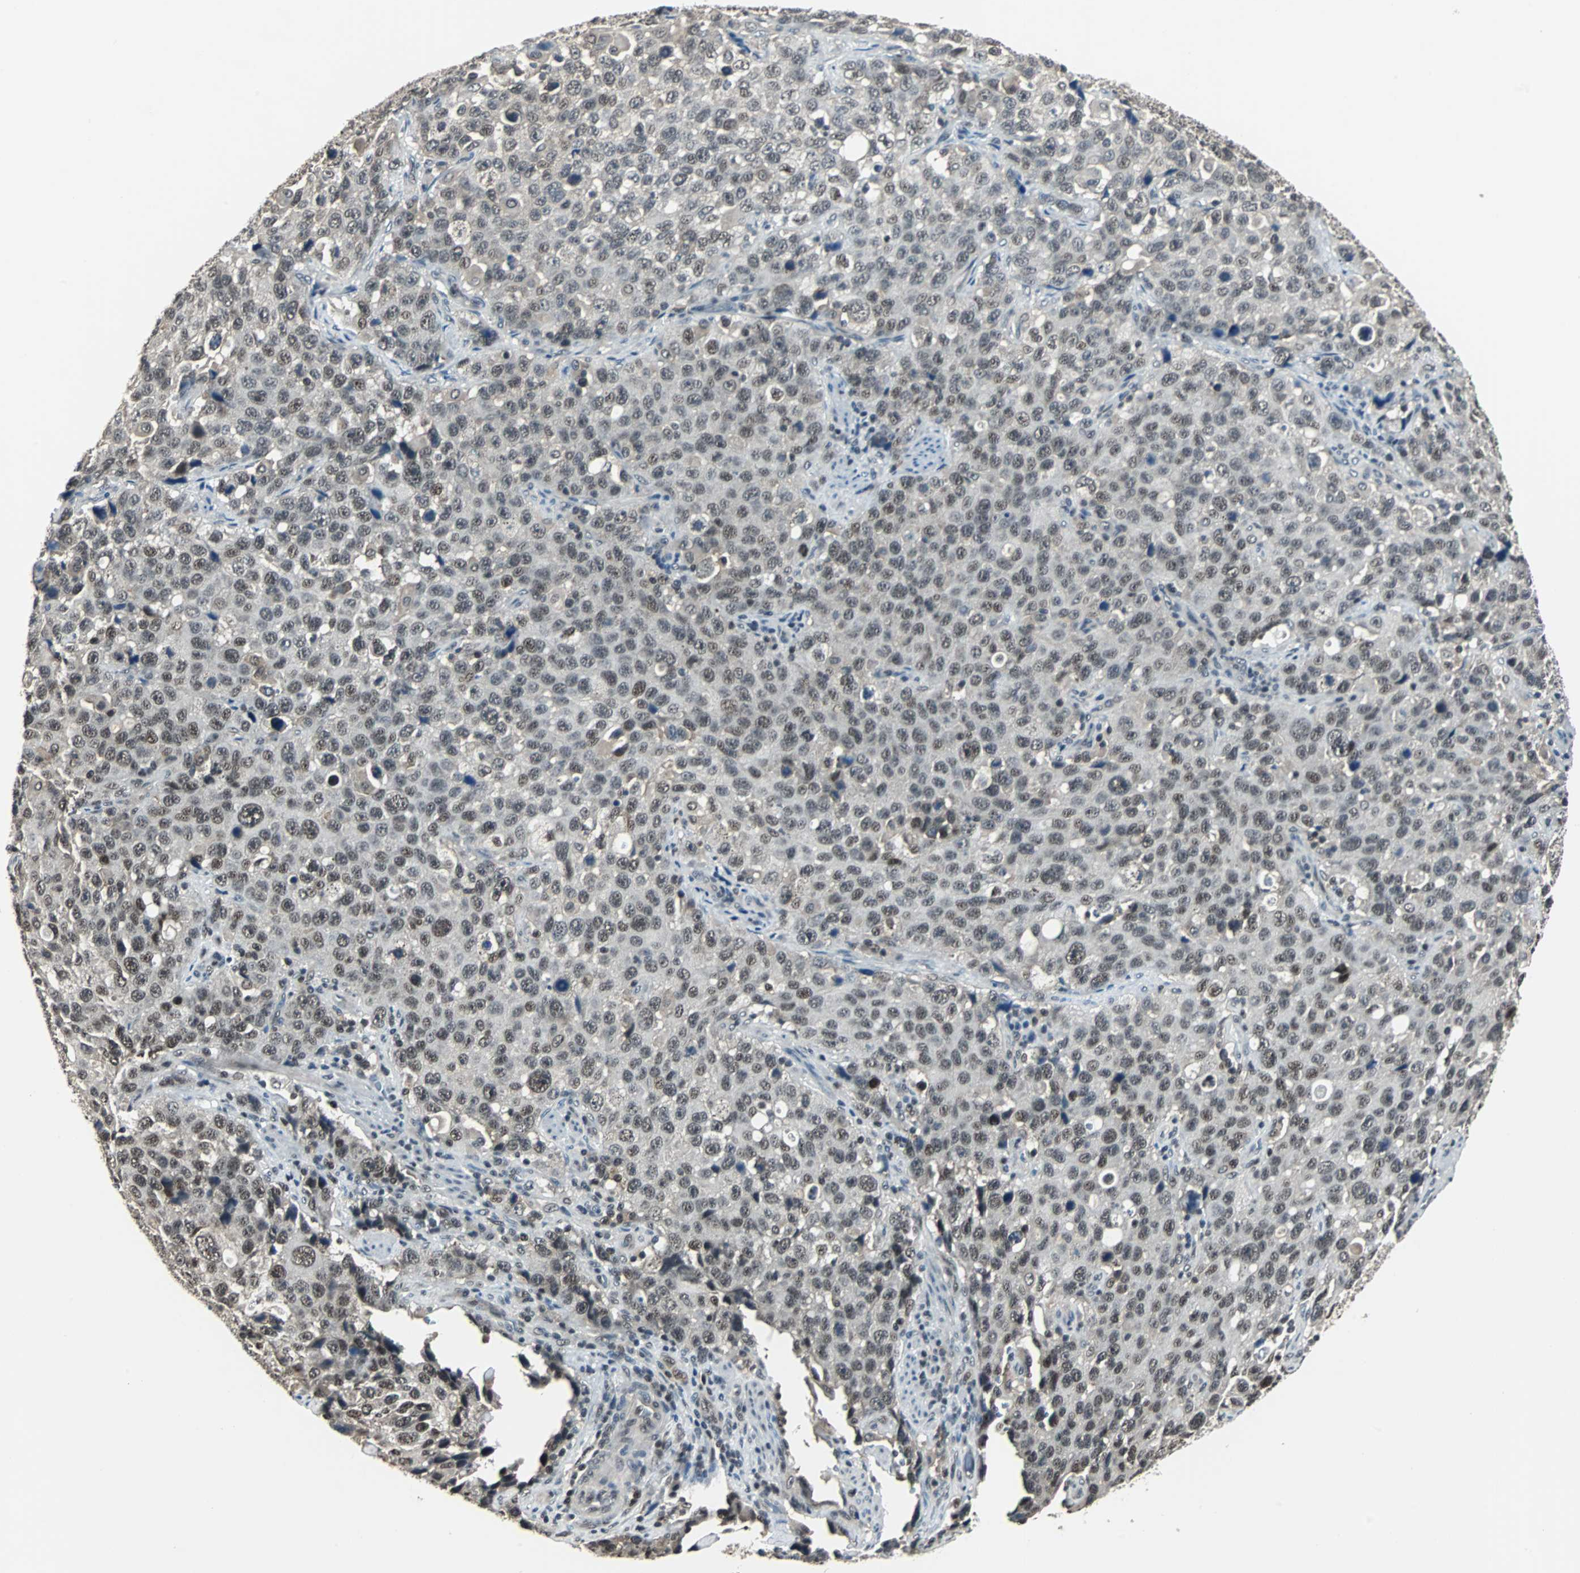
{"staining": {"intensity": "weak", "quantity": "25%-75%", "location": "nuclear"}, "tissue": "stomach cancer", "cell_type": "Tumor cells", "image_type": "cancer", "snomed": [{"axis": "morphology", "description": "Normal tissue, NOS"}, {"axis": "morphology", "description": "Adenocarcinoma, NOS"}, {"axis": "topography", "description": "Stomach"}], "caption": "The micrograph exhibits a brown stain indicating the presence of a protein in the nuclear of tumor cells in stomach adenocarcinoma.", "gene": "MKX", "patient": {"sex": "male", "age": 48}}